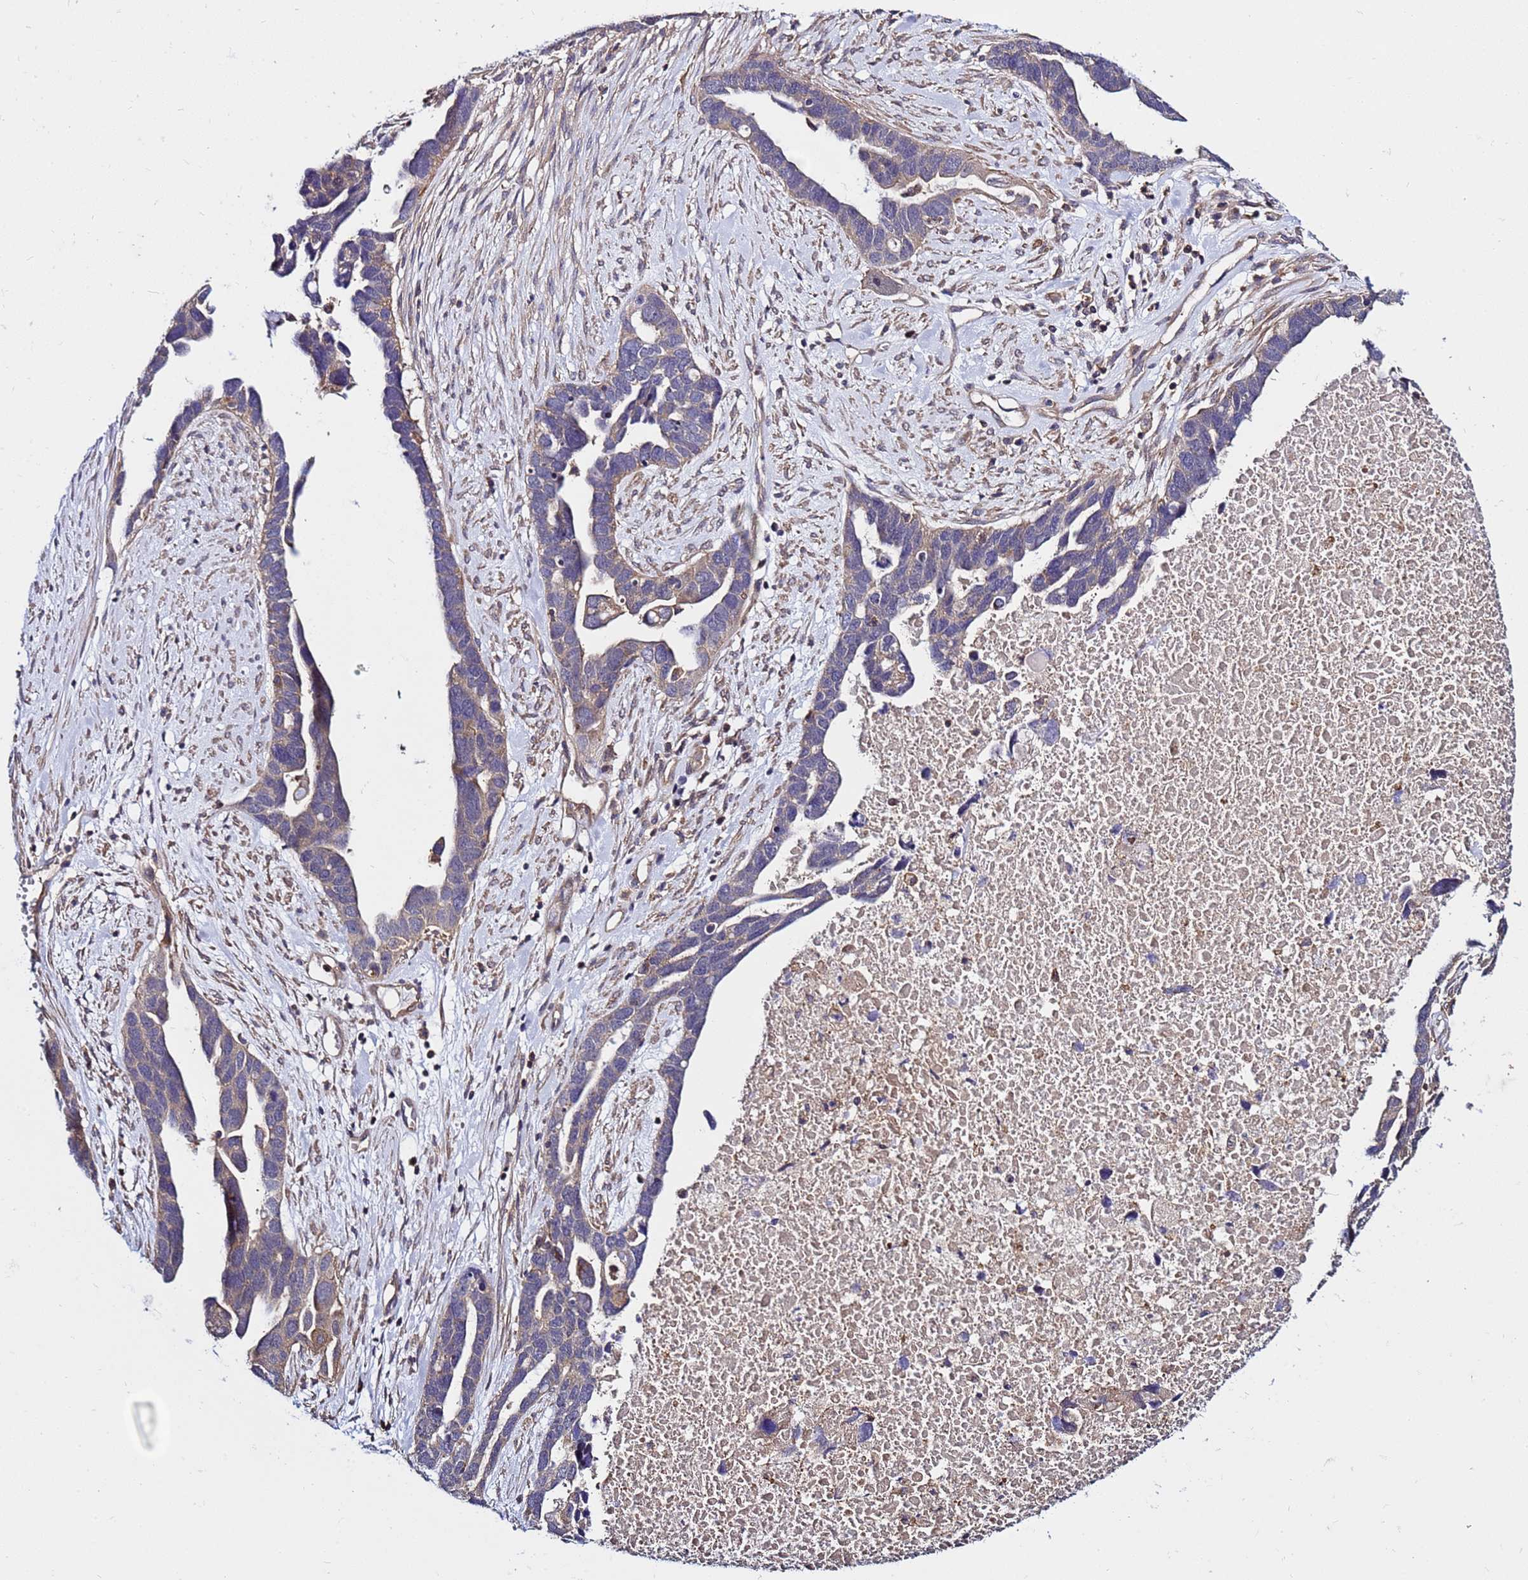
{"staining": {"intensity": "weak", "quantity": "<25%", "location": "cytoplasmic/membranous"}, "tissue": "ovarian cancer", "cell_type": "Tumor cells", "image_type": "cancer", "snomed": [{"axis": "morphology", "description": "Cystadenocarcinoma, serous, NOS"}, {"axis": "topography", "description": "Ovary"}], "caption": "A micrograph of ovarian cancer stained for a protein exhibits no brown staining in tumor cells. (DAB immunohistochemistry with hematoxylin counter stain).", "gene": "STK38", "patient": {"sex": "female", "age": 54}}